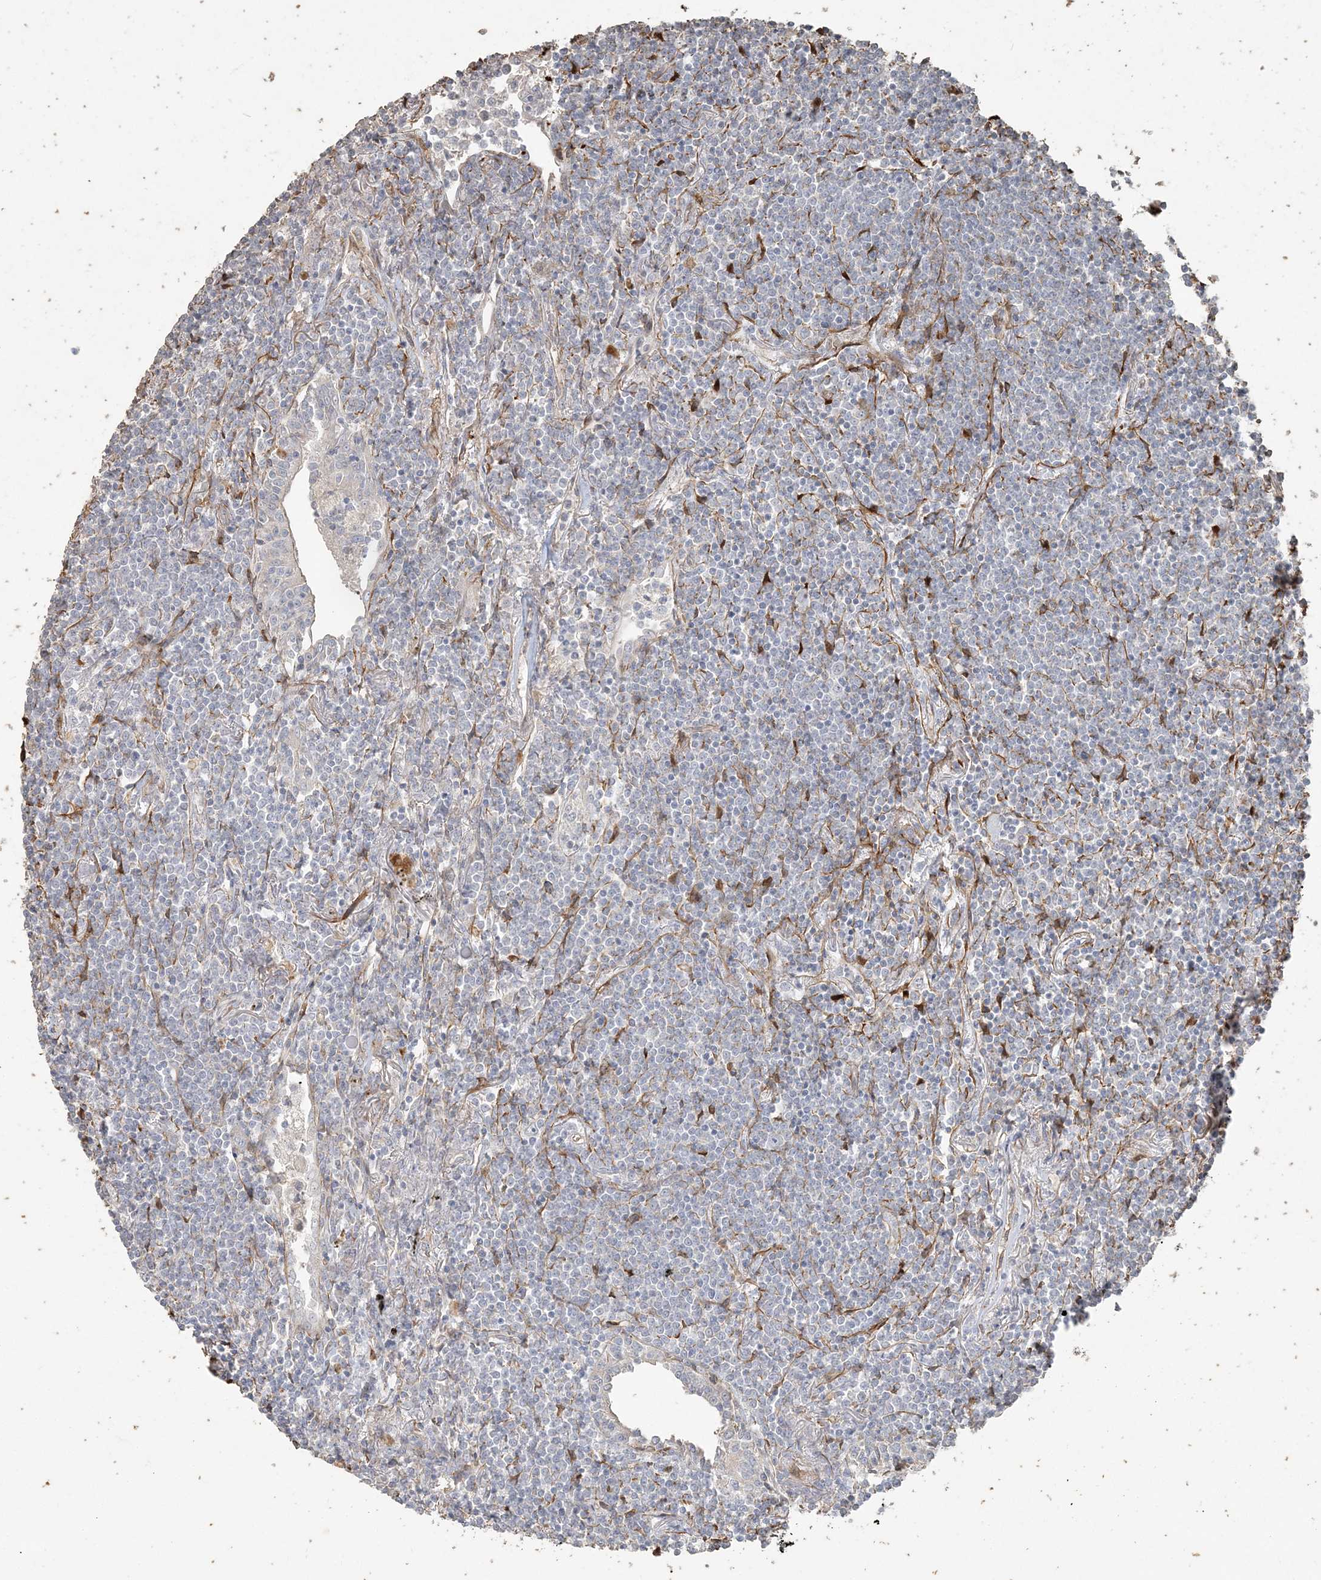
{"staining": {"intensity": "negative", "quantity": "none", "location": "none"}, "tissue": "lymphoma", "cell_type": "Tumor cells", "image_type": "cancer", "snomed": [{"axis": "morphology", "description": "Malignant lymphoma, non-Hodgkin's type, Low grade"}, {"axis": "topography", "description": "Lung"}], "caption": "Immunohistochemical staining of human low-grade malignant lymphoma, non-Hodgkin's type reveals no significant staining in tumor cells.", "gene": "RNF145", "patient": {"sex": "female", "age": 71}}